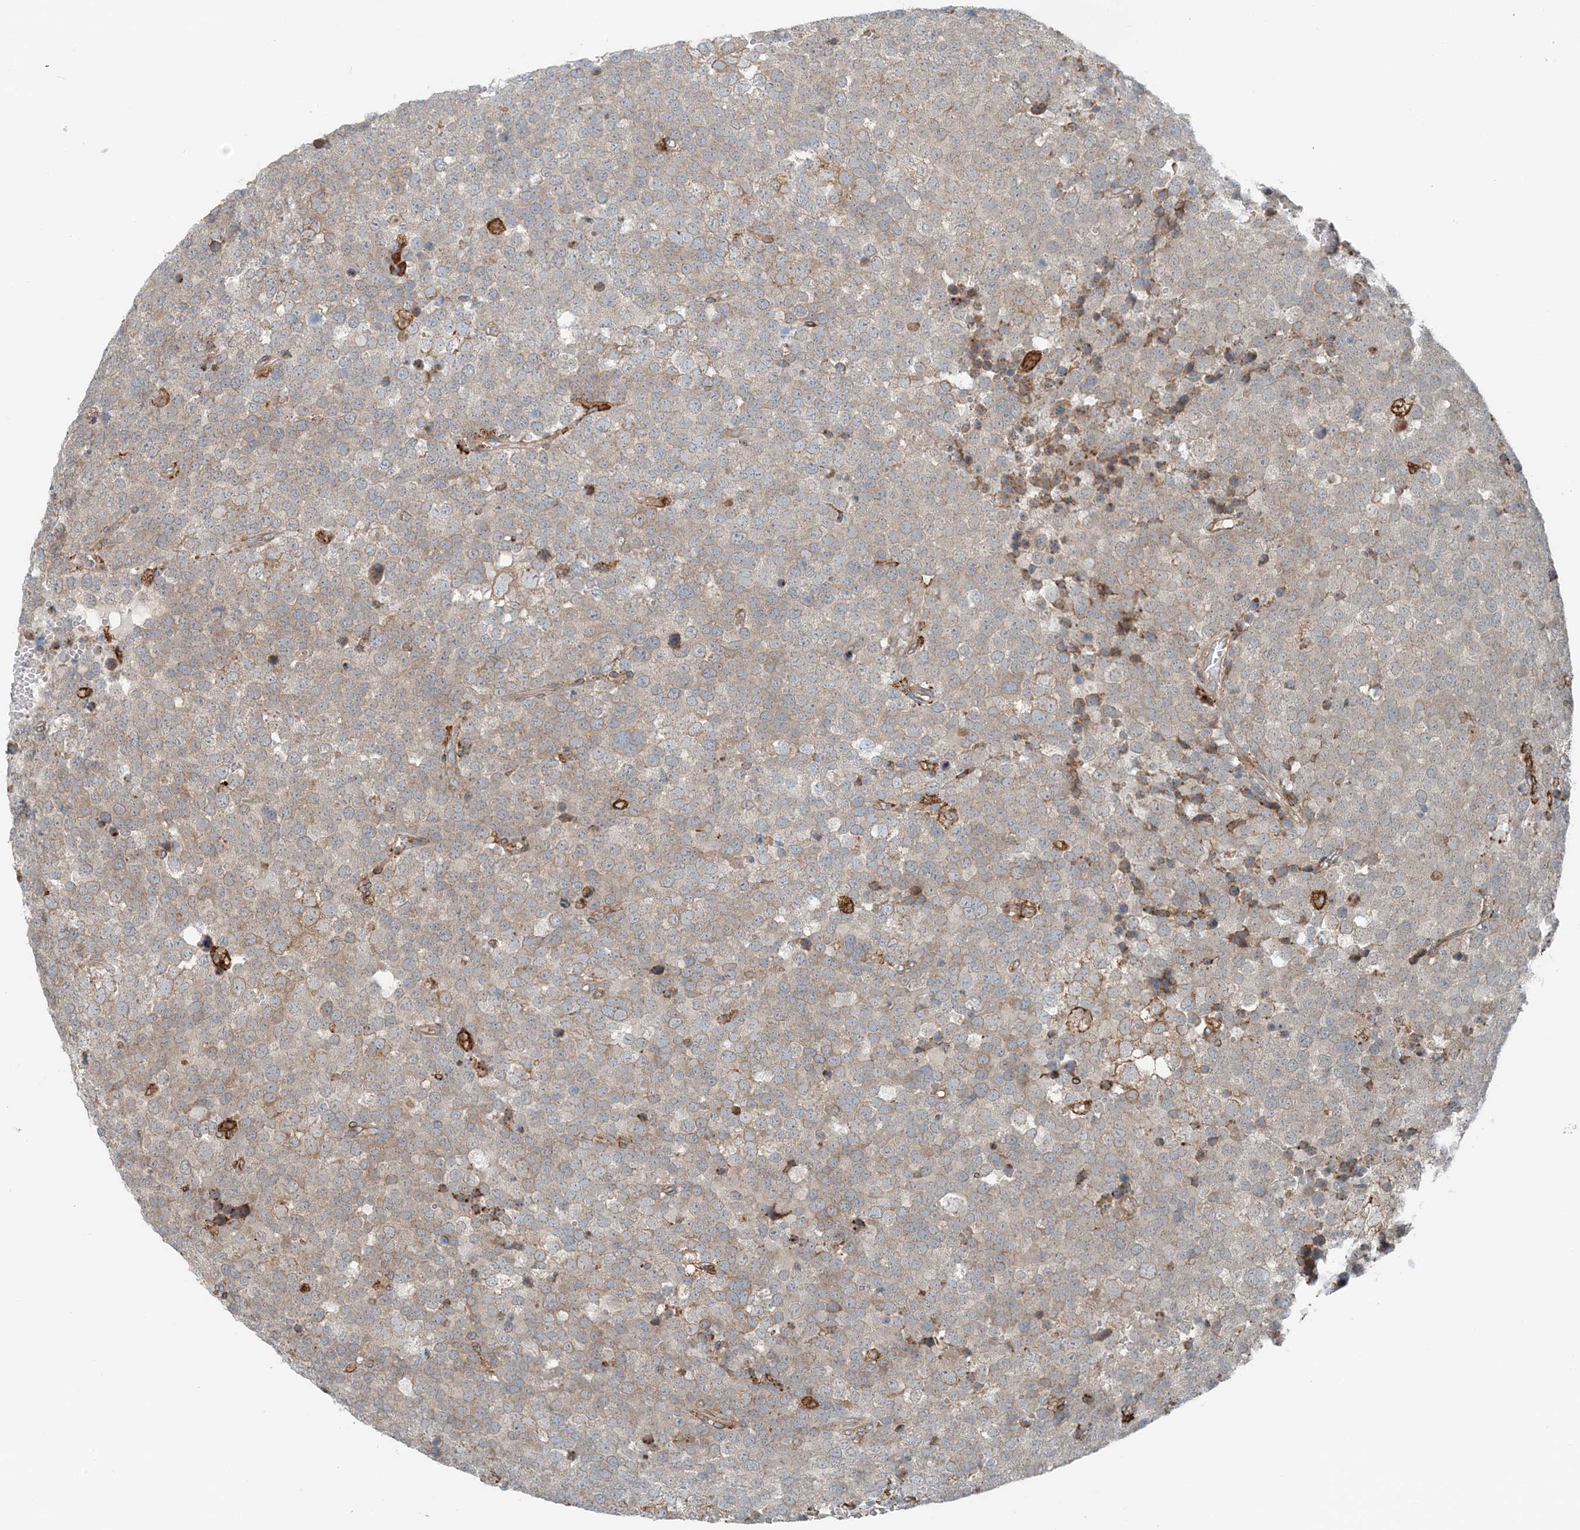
{"staining": {"intensity": "weak", "quantity": ">75%", "location": "cytoplasmic/membranous"}, "tissue": "testis cancer", "cell_type": "Tumor cells", "image_type": "cancer", "snomed": [{"axis": "morphology", "description": "Seminoma, NOS"}, {"axis": "topography", "description": "Testis"}], "caption": "This is an image of IHC staining of seminoma (testis), which shows weak staining in the cytoplasmic/membranous of tumor cells.", "gene": "CERKL", "patient": {"sex": "male", "age": 71}}